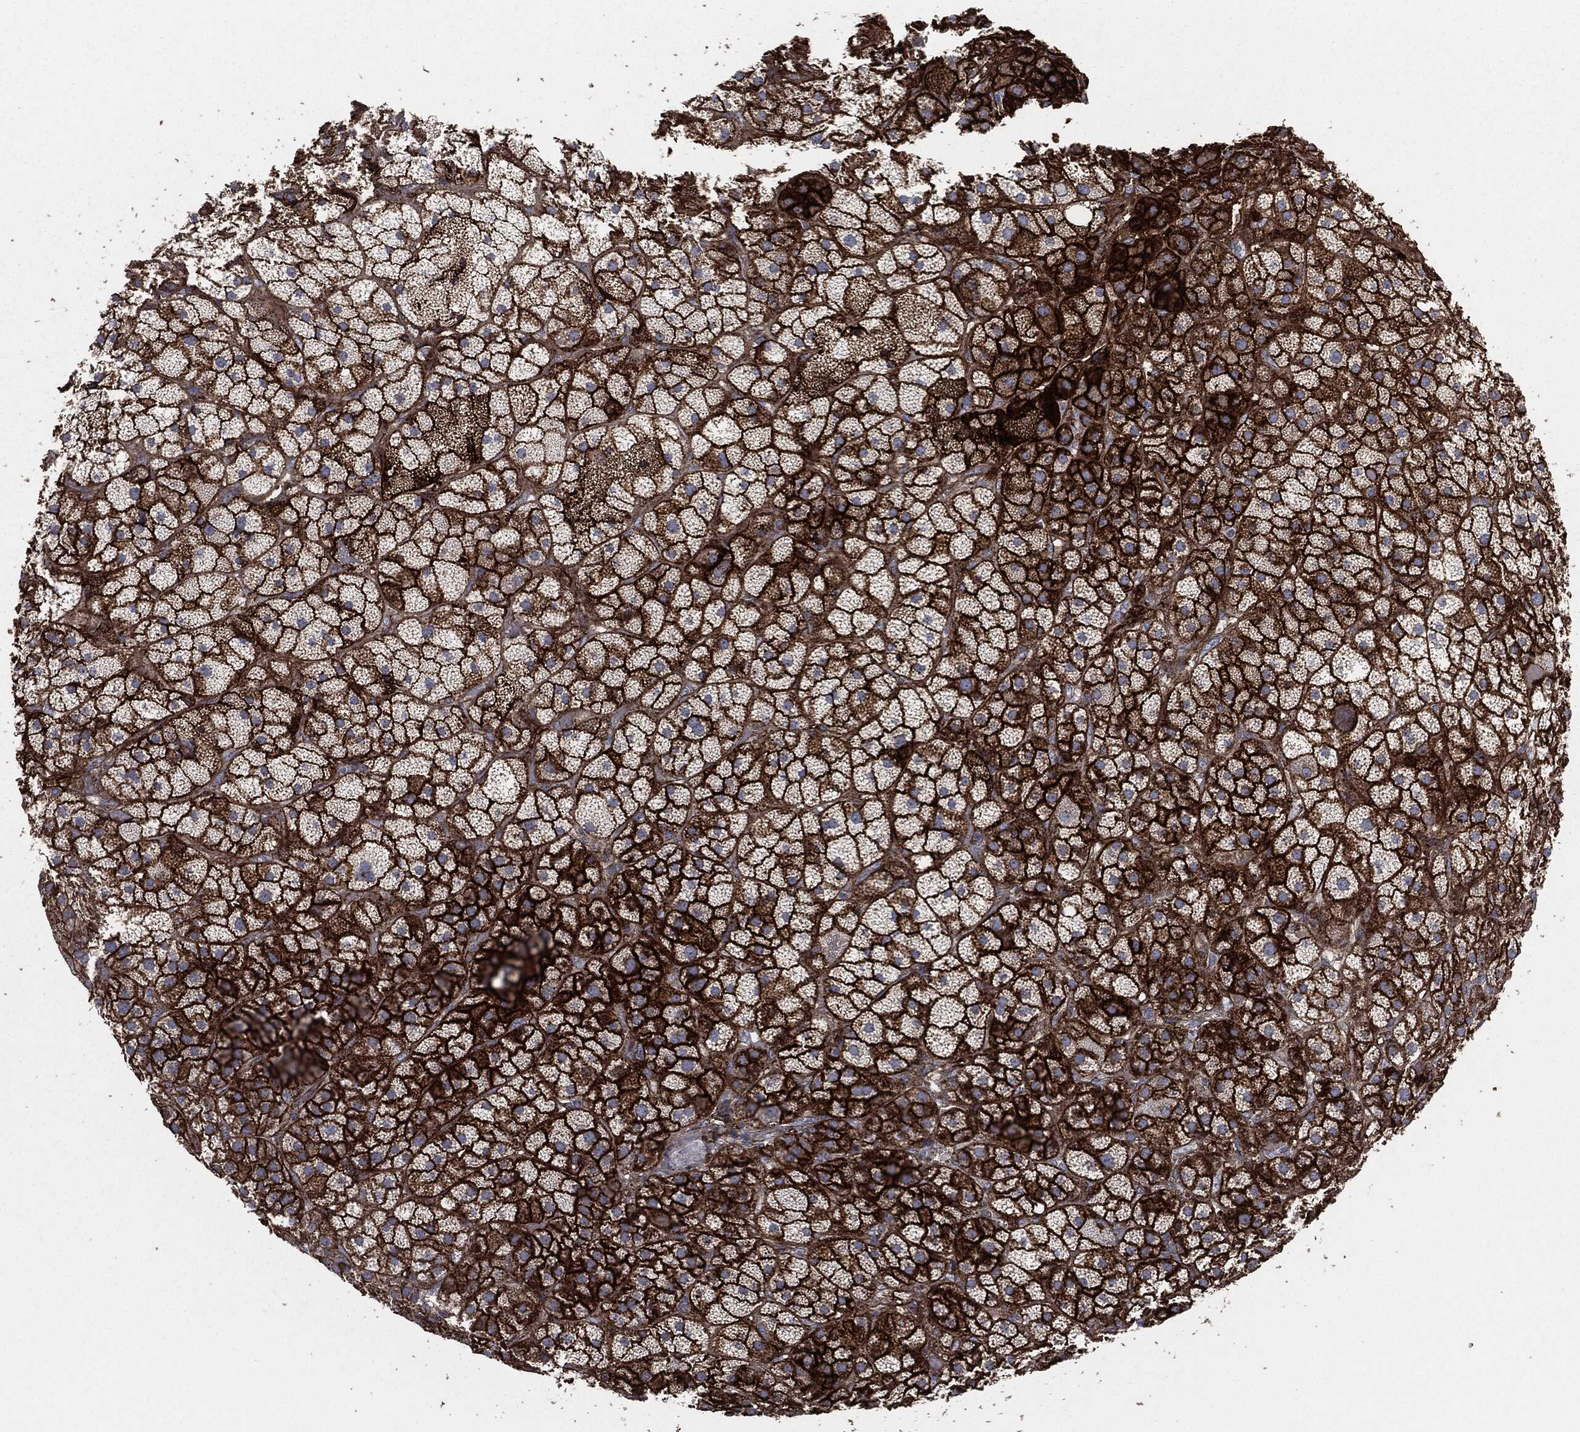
{"staining": {"intensity": "strong", "quantity": ">75%", "location": "cytoplasmic/membranous"}, "tissue": "adrenal gland", "cell_type": "Glandular cells", "image_type": "normal", "snomed": [{"axis": "morphology", "description": "Normal tissue, NOS"}, {"axis": "topography", "description": "Adrenal gland"}], "caption": "The micrograph shows immunohistochemical staining of benign adrenal gland. There is strong cytoplasmic/membranous staining is seen in about >75% of glandular cells.", "gene": "APOB", "patient": {"sex": "male", "age": 57}}